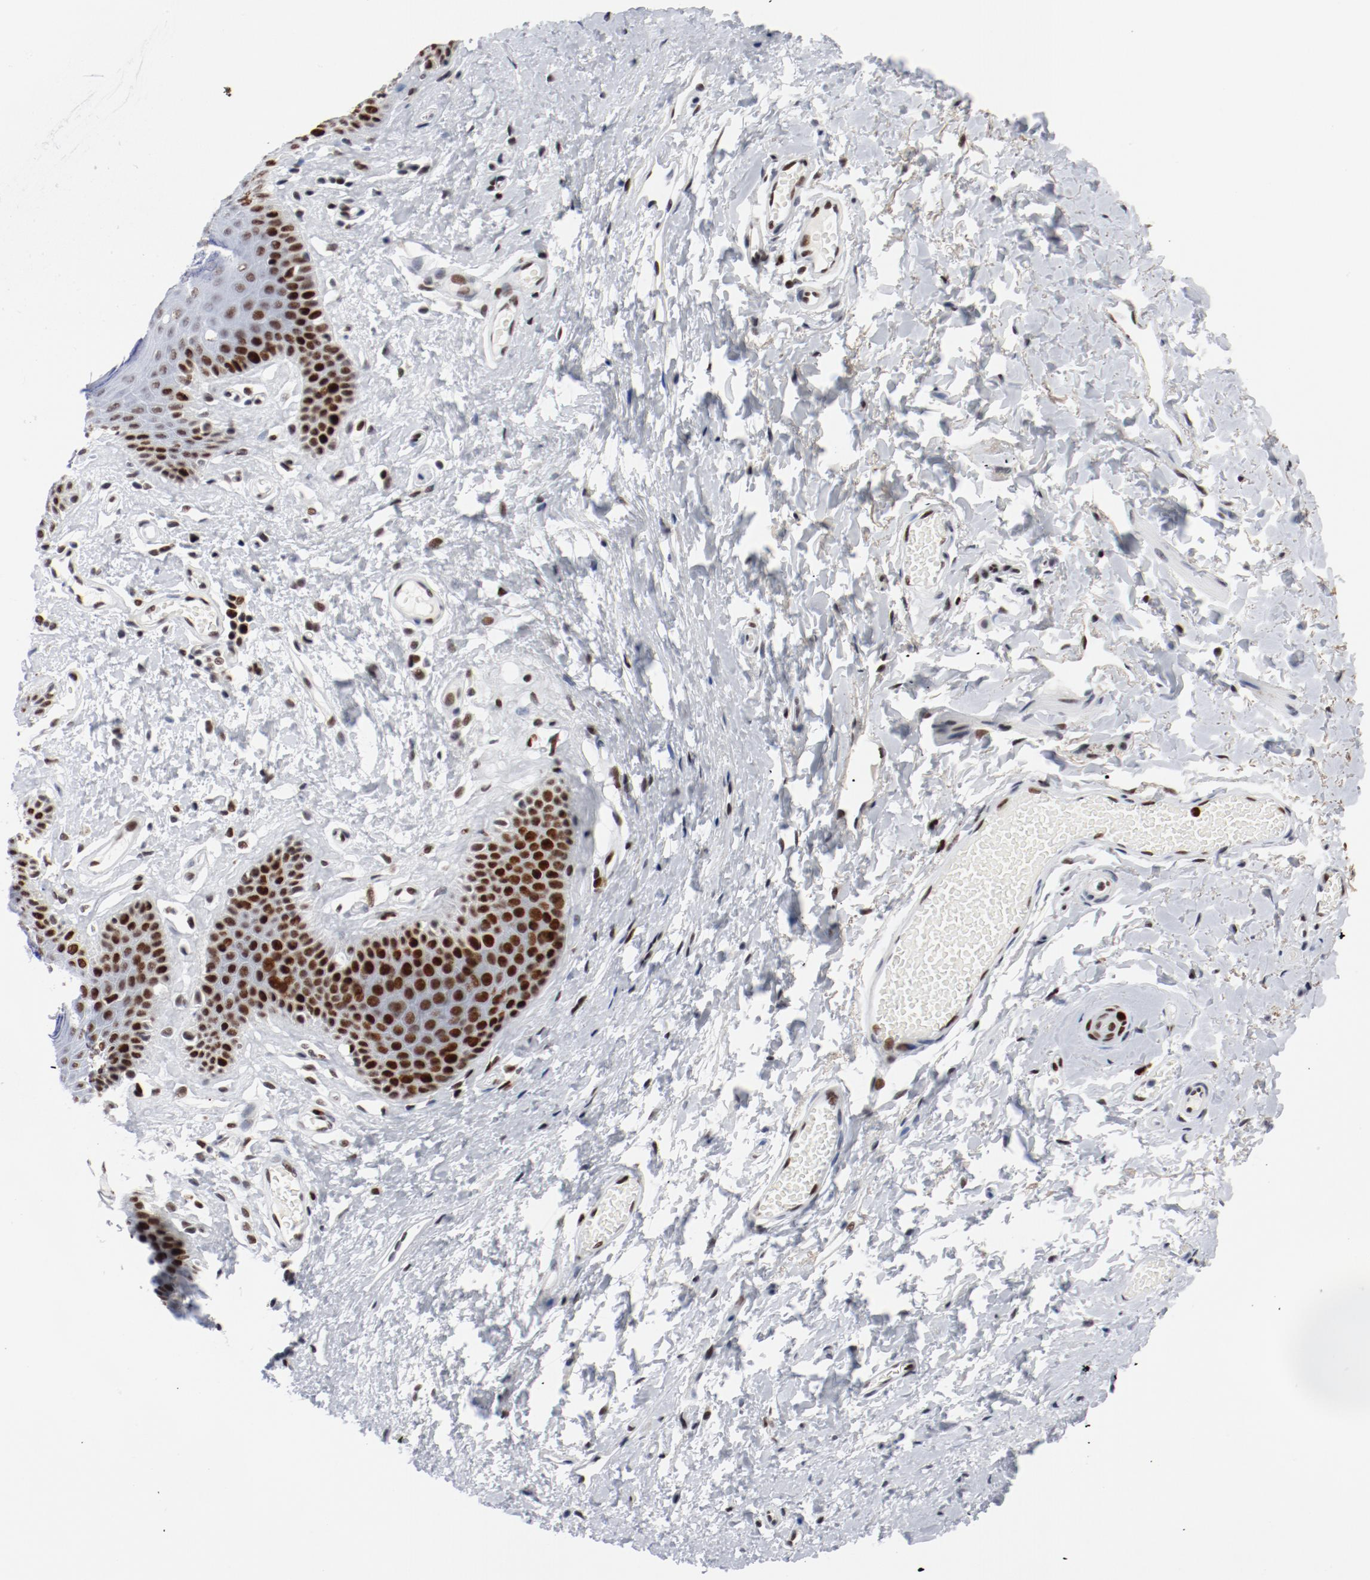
{"staining": {"intensity": "strong", "quantity": ">75%", "location": "nuclear"}, "tissue": "skin", "cell_type": "Epidermal cells", "image_type": "normal", "snomed": [{"axis": "morphology", "description": "Normal tissue, NOS"}, {"axis": "morphology", "description": "Inflammation, NOS"}, {"axis": "topography", "description": "Vulva"}], "caption": "The micrograph shows a brown stain indicating the presence of a protein in the nuclear of epidermal cells in skin.", "gene": "POLD1", "patient": {"sex": "female", "age": 84}}